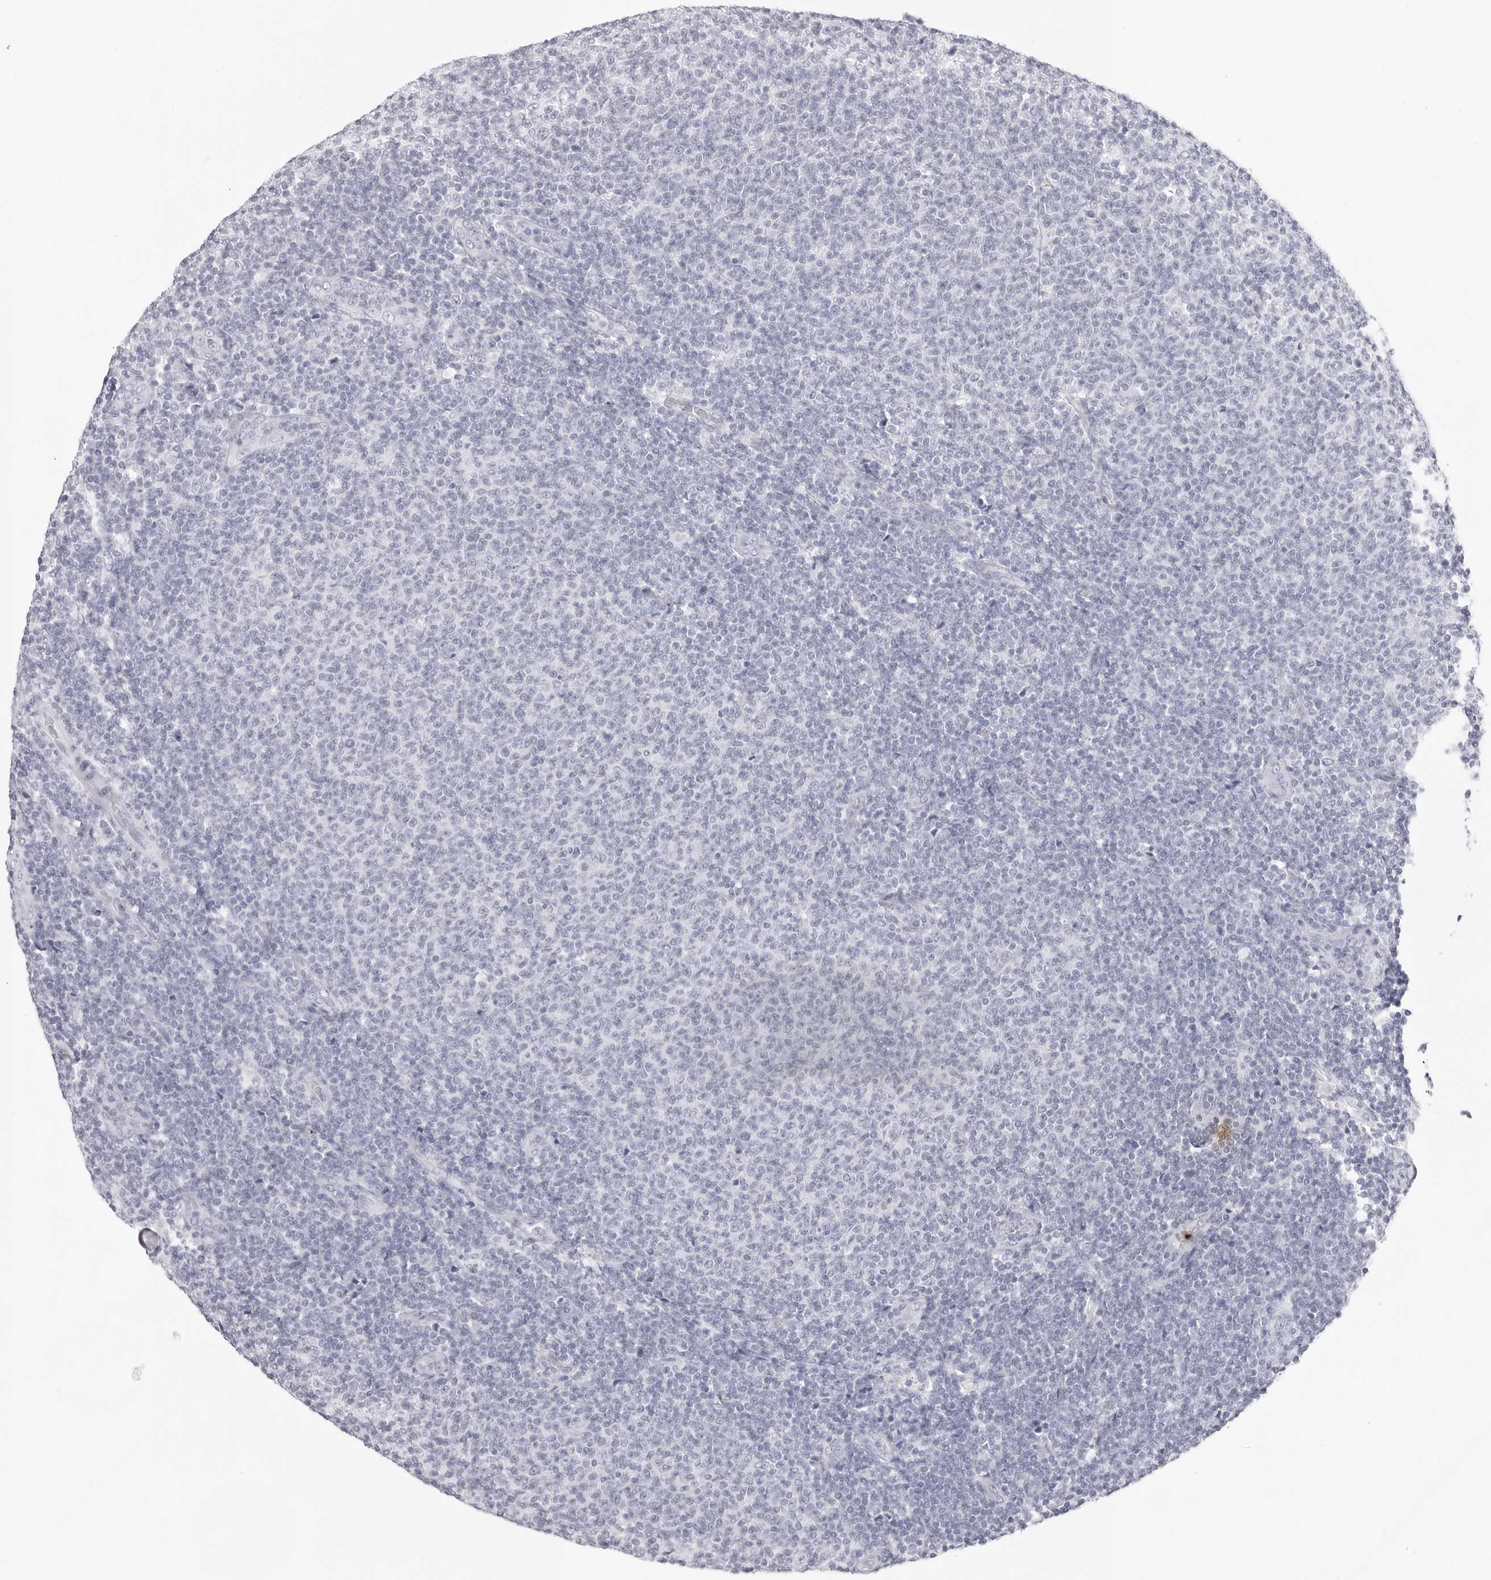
{"staining": {"intensity": "negative", "quantity": "none", "location": "none"}, "tissue": "lymphoma", "cell_type": "Tumor cells", "image_type": "cancer", "snomed": [{"axis": "morphology", "description": "Malignant lymphoma, non-Hodgkin's type, Low grade"}, {"axis": "topography", "description": "Lymph node"}], "caption": "IHC photomicrograph of neoplastic tissue: human lymphoma stained with DAB reveals no significant protein positivity in tumor cells.", "gene": "CST5", "patient": {"sex": "male", "age": 66}}